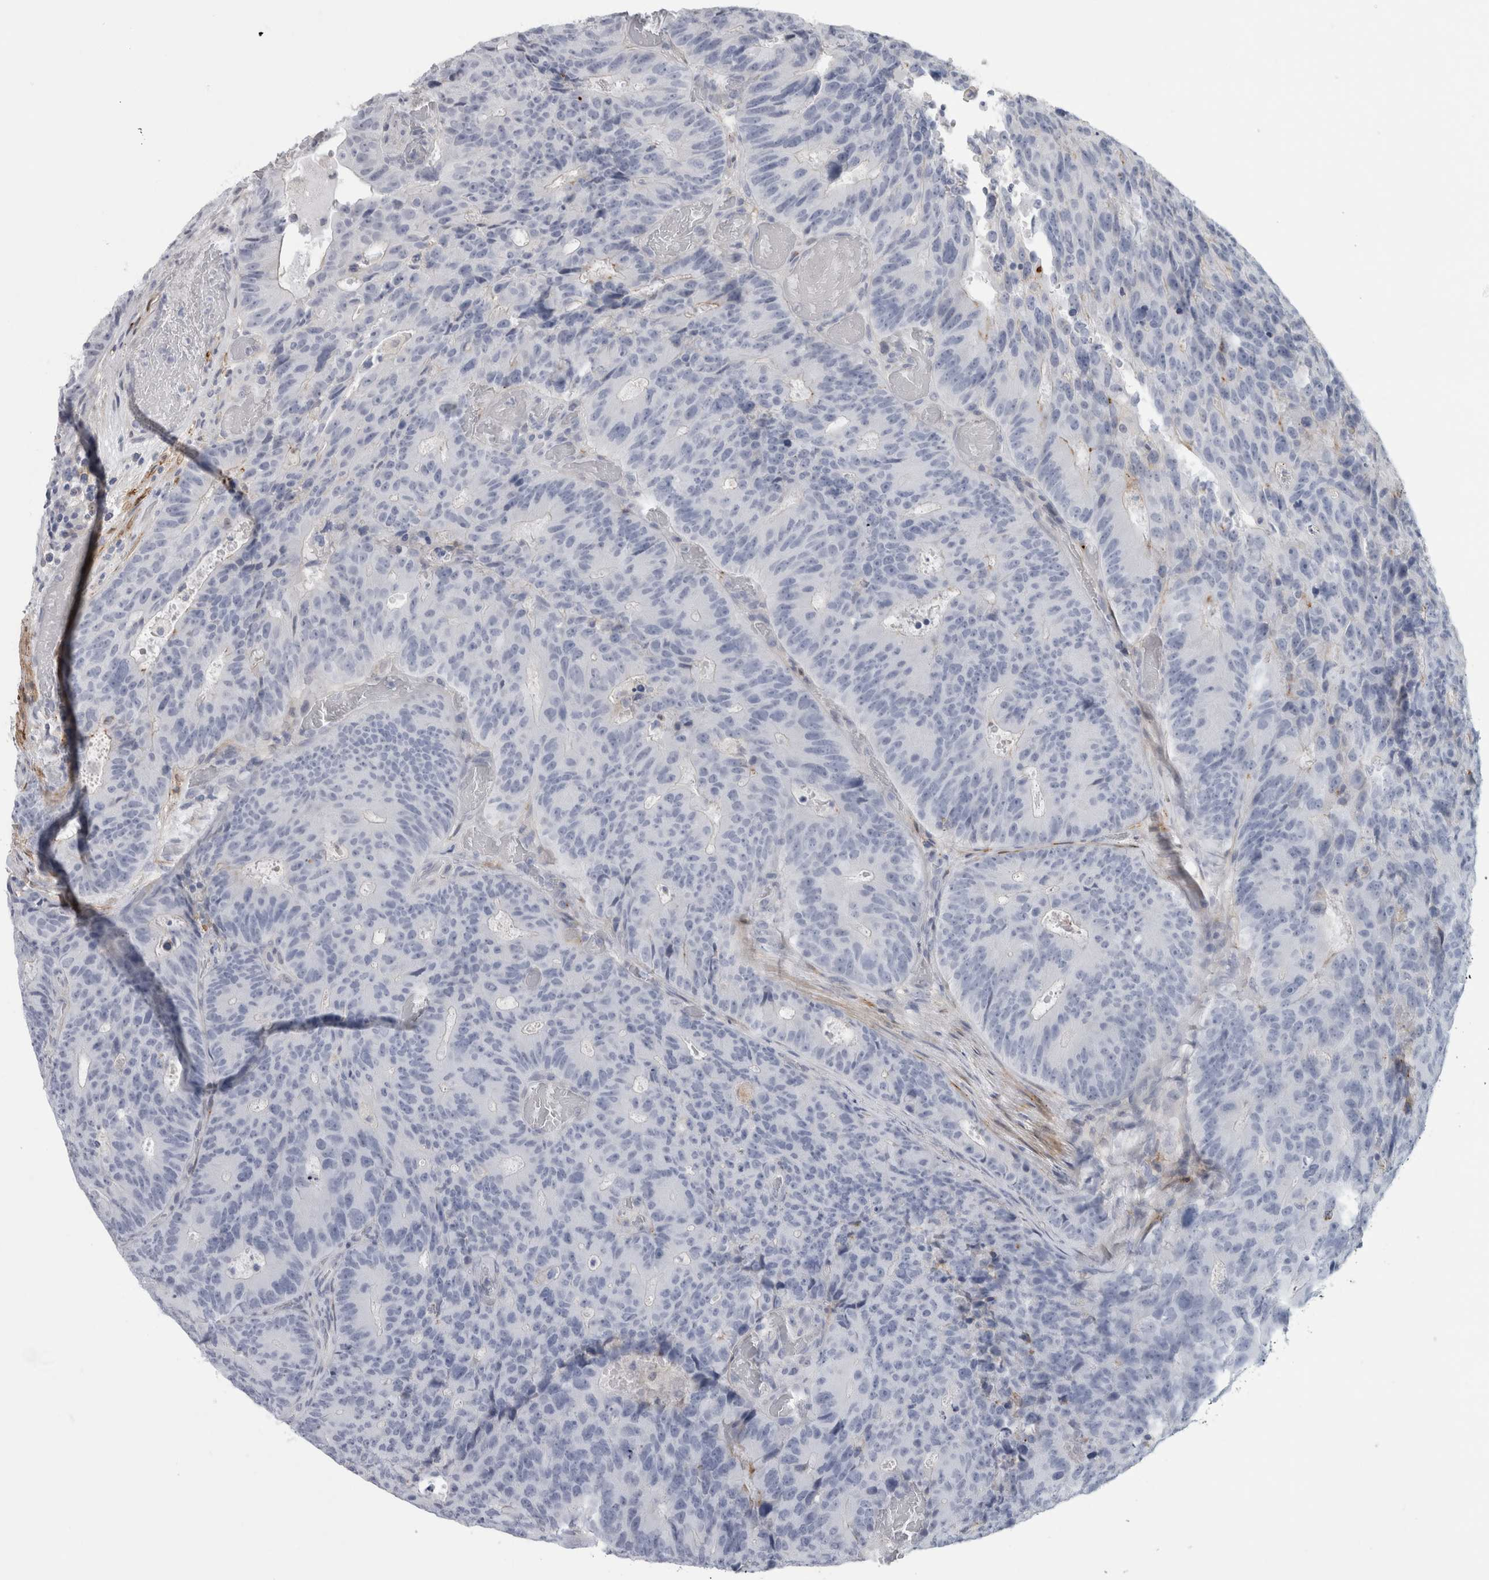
{"staining": {"intensity": "negative", "quantity": "none", "location": "none"}, "tissue": "colorectal cancer", "cell_type": "Tumor cells", "image_type": "cancer", "snomed": [{"axis": "morphology", "description": "Adenocarcinoma, NOS"}, {"axis": "topography", "description": "Colon"}], "caption": "A high-resolution micrograph shows immunohistochemistry (IHC) staining of colorectal adenocarcinoma, which exhibits no significant positivity in tumor cells.", "gene": "DNAJC24", "patient": {"sex": "male", "age": 87}}